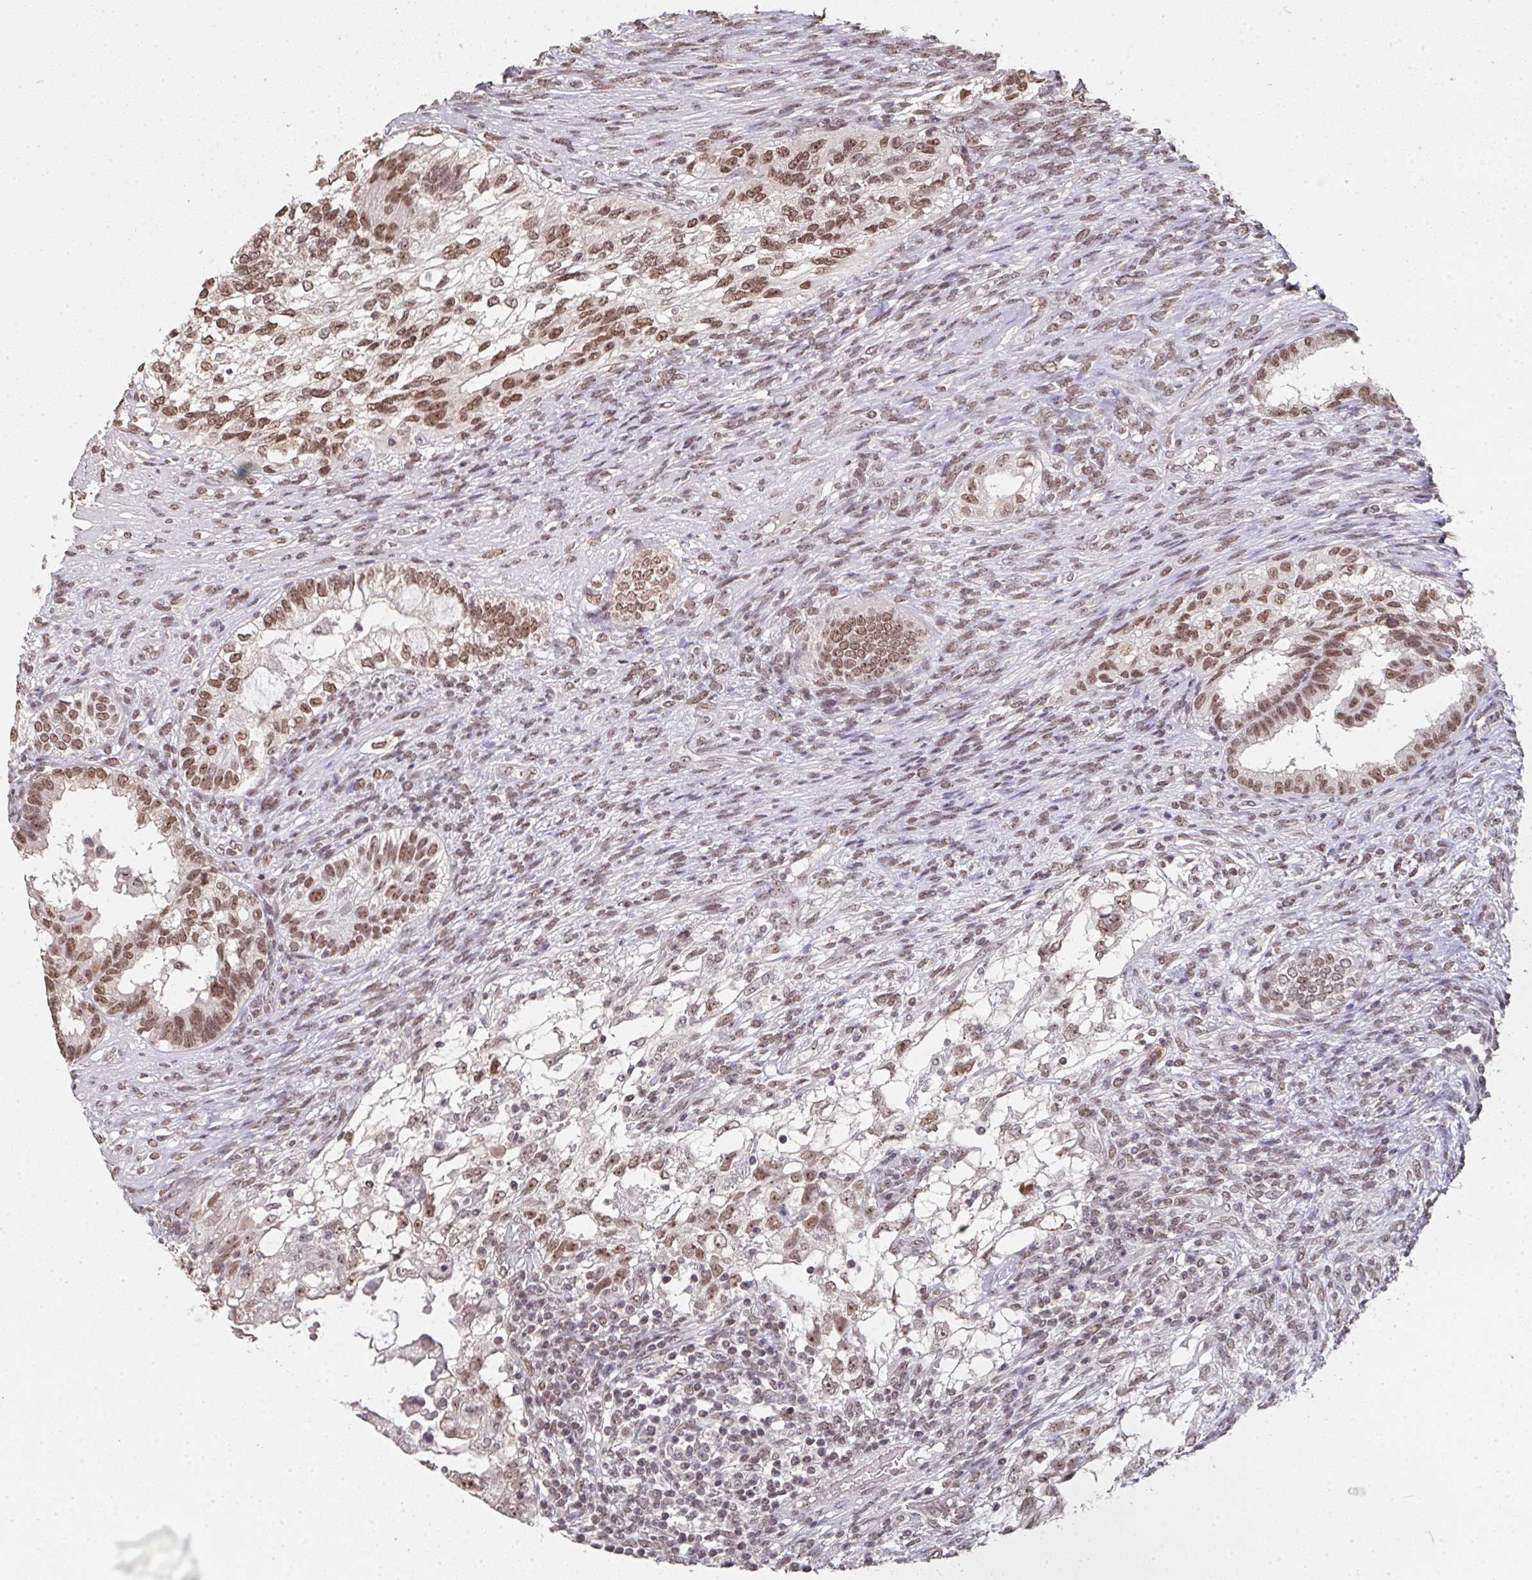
{"staining": {"intensity": "moderate", "quantity": ">75%", "location": "nuclear"}, "tissue": "testis cancer", "cell_type": "Tumor cells", "image_type": "cancer", "snomed": [{"axis": "morphology", "description": "Seminoma, NOS"}, {"axis": "morphology", "description": "Carcinoma, Embryonal, NOS"}, {"axis": "topography", "description": "Testis"}], "caption": "Approximately >75% of tumor cells in testis cancer show moderate nuclear protein staining as visualized by brown immunohistochemical staining.", "gene": "DKC1", "patient": {"sex": "male", "age": 41}}